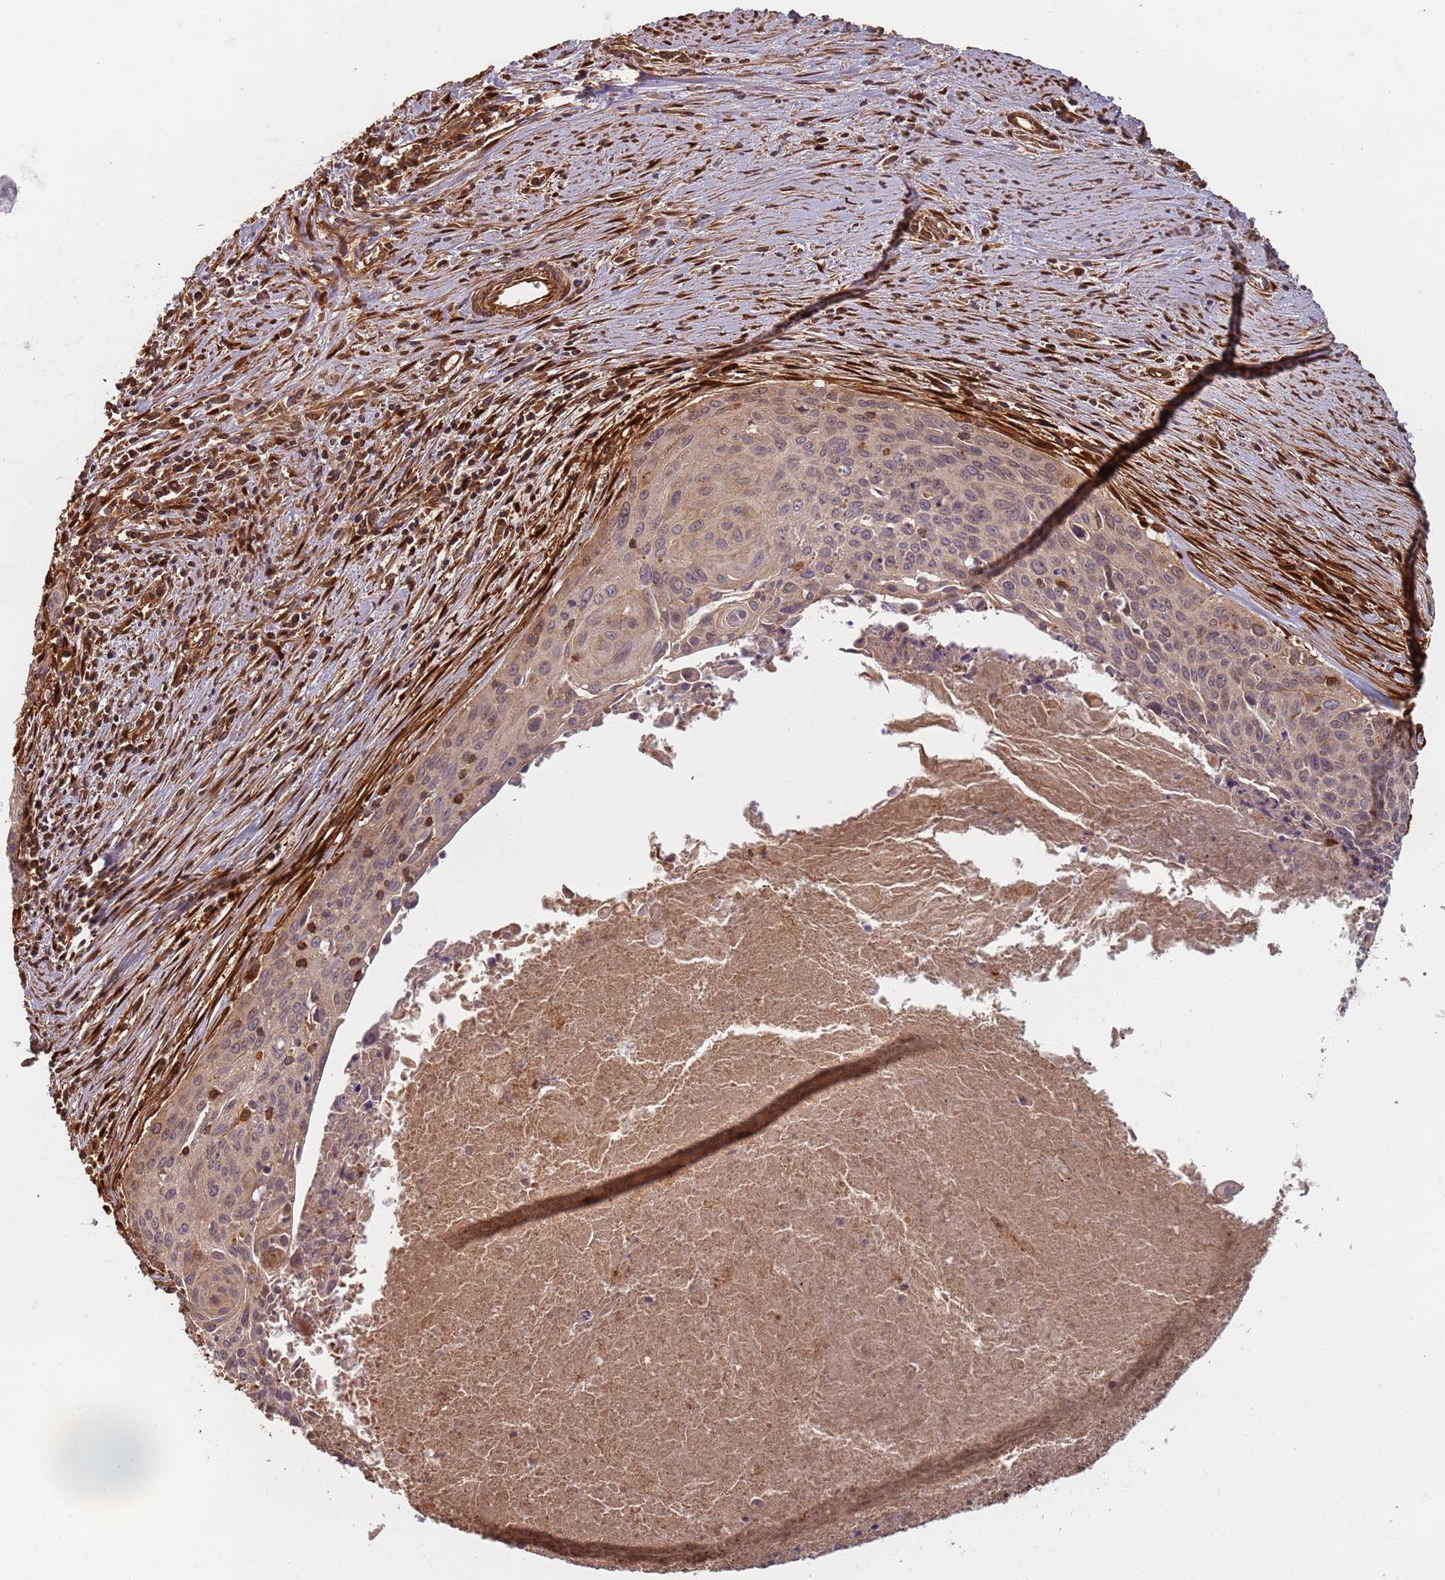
{"staining": {"intensity": "moderate", "quantity": "25%-75%", "location": "cytoplasmic/membranous,nuclear"}, "tissue": "cervical cancer", "cell_type": "Tumor cells", "image_type": "cancer", "snomed": [{"axis": "morphology", "description": "Squamous cell carcinoma, NOS"}, {"axis": "topography", "description": "Cervix"}], "caption": "Cervical cancer was stained to show a protein in brown. There is medium levels of moderate cytoplasmic/membranous and nuclear positivity in approximately 25%-75% of tumor cells.", "gene": "SDCCAG8", "patient": {"sex": "female", "age": 55}}